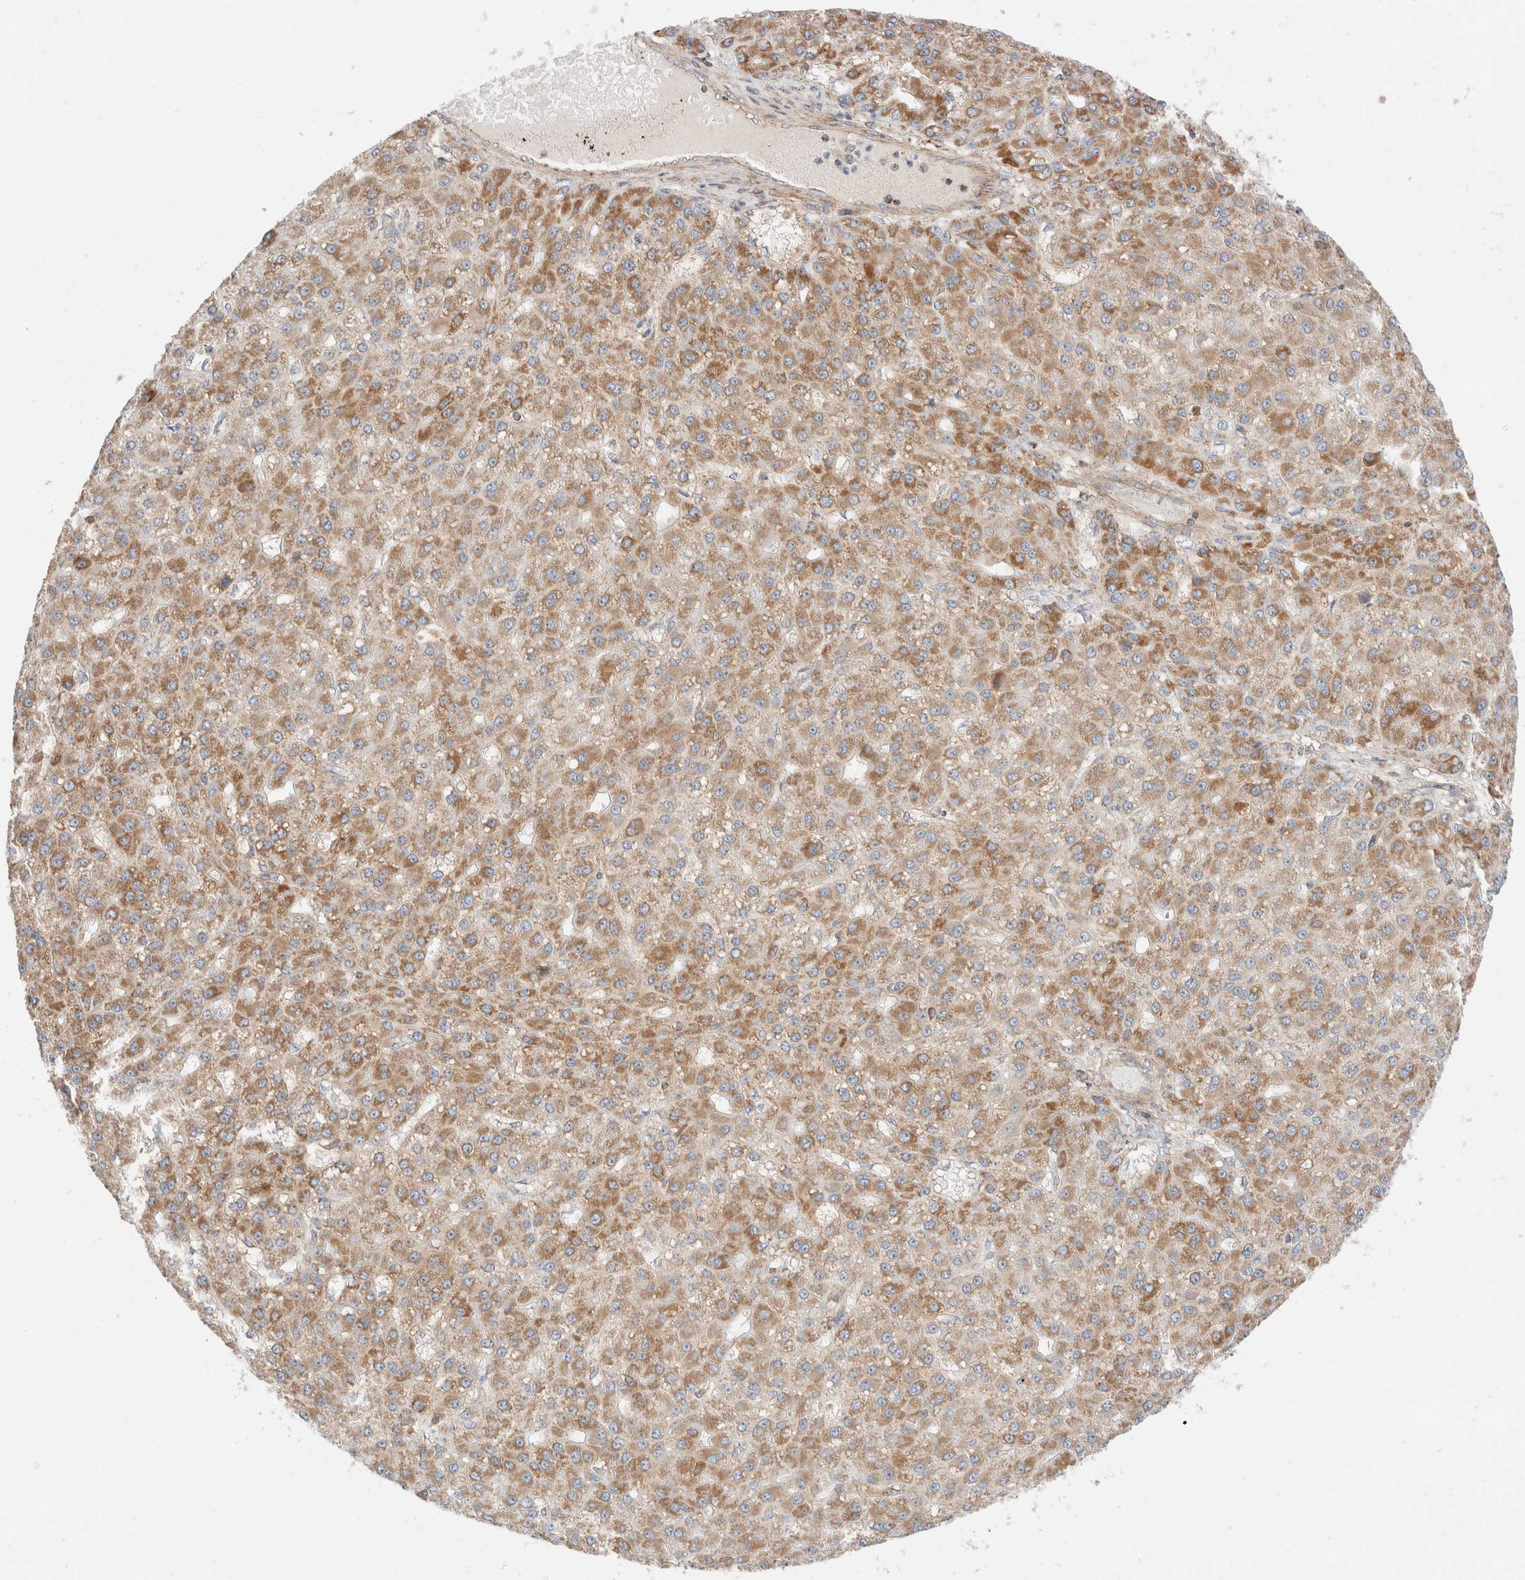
{"staining": {"intensity": "moderate", "quantity": ">75%", "location": "cytoplasmic/membranous"}, "tissue": "liver cancer", "cell_type": "Tumor cells", "image_type": "cancer", "snomed": [{"axis": "morphology", "description": "Carcinoma, Hepatocellular, NOS"}, {"axis": "topography", "description": "Liver"}], "caption": "Immunohistochemistry (IHC) of hepatocellular carcinoma (liver) shows medium levels of moderate cytoplasmic/membranous staining in about >75% of tumor cells.", "gene": "MRM3", "patient": {"sex": "male", "age": 67}}